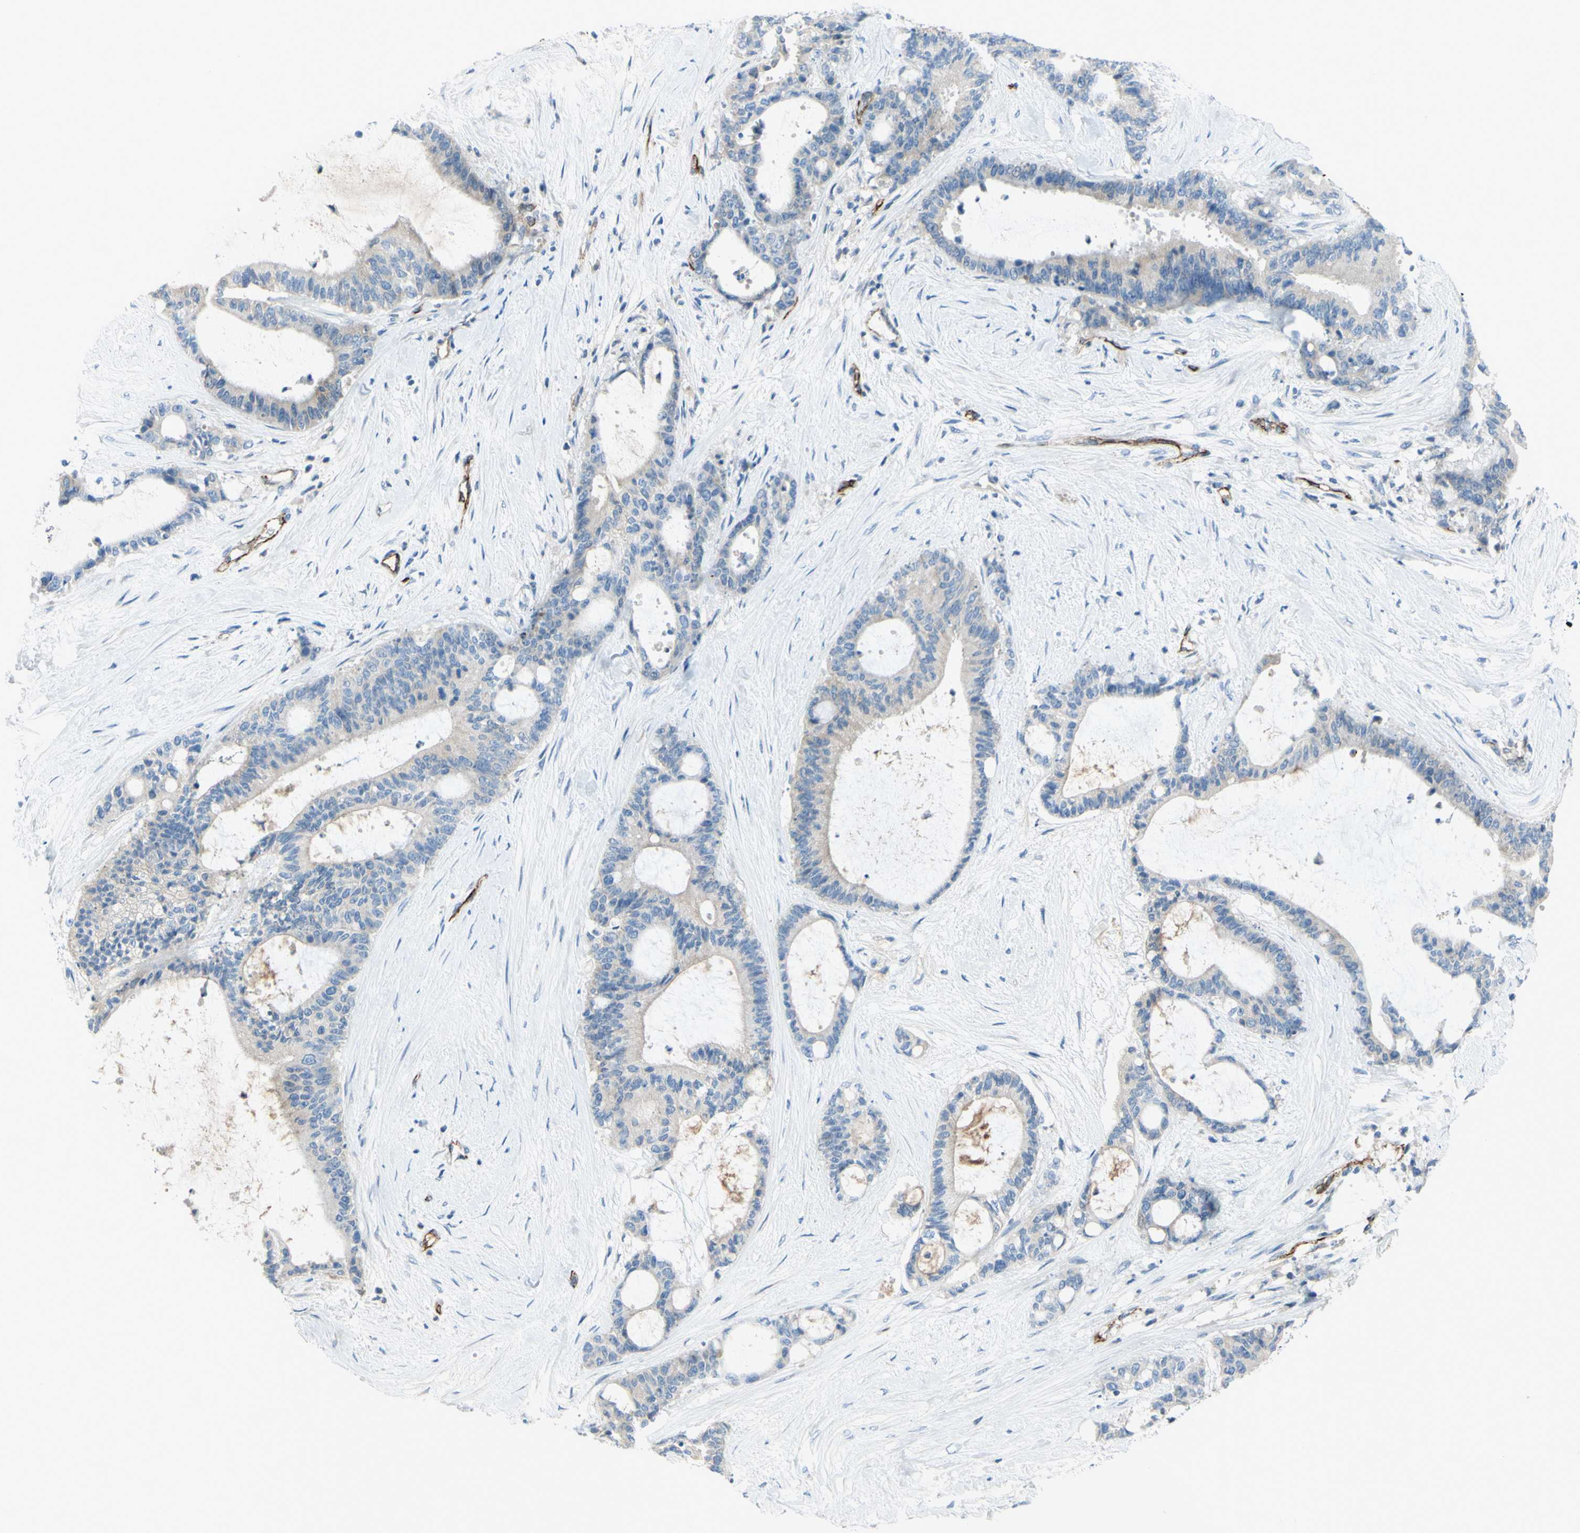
{"staining": {"intensity": "negative", "quantity": "none", "location": "none"}, "tissue": "liver cancer", "cell_type": "Tumor cells", "image_type": "cancer", "snomed": [{"axis": "morphology", "description": "Cholangiocarcinoma"}, {"axis": "topography", "description": "Liver"}], "caption": "Photomicrograph shows no significant protein expression in tumor cells of liver cancer (cholangiocarcinoma).", "gene": "PRRG2", "patient": {"sex": "female", "age": 73}}